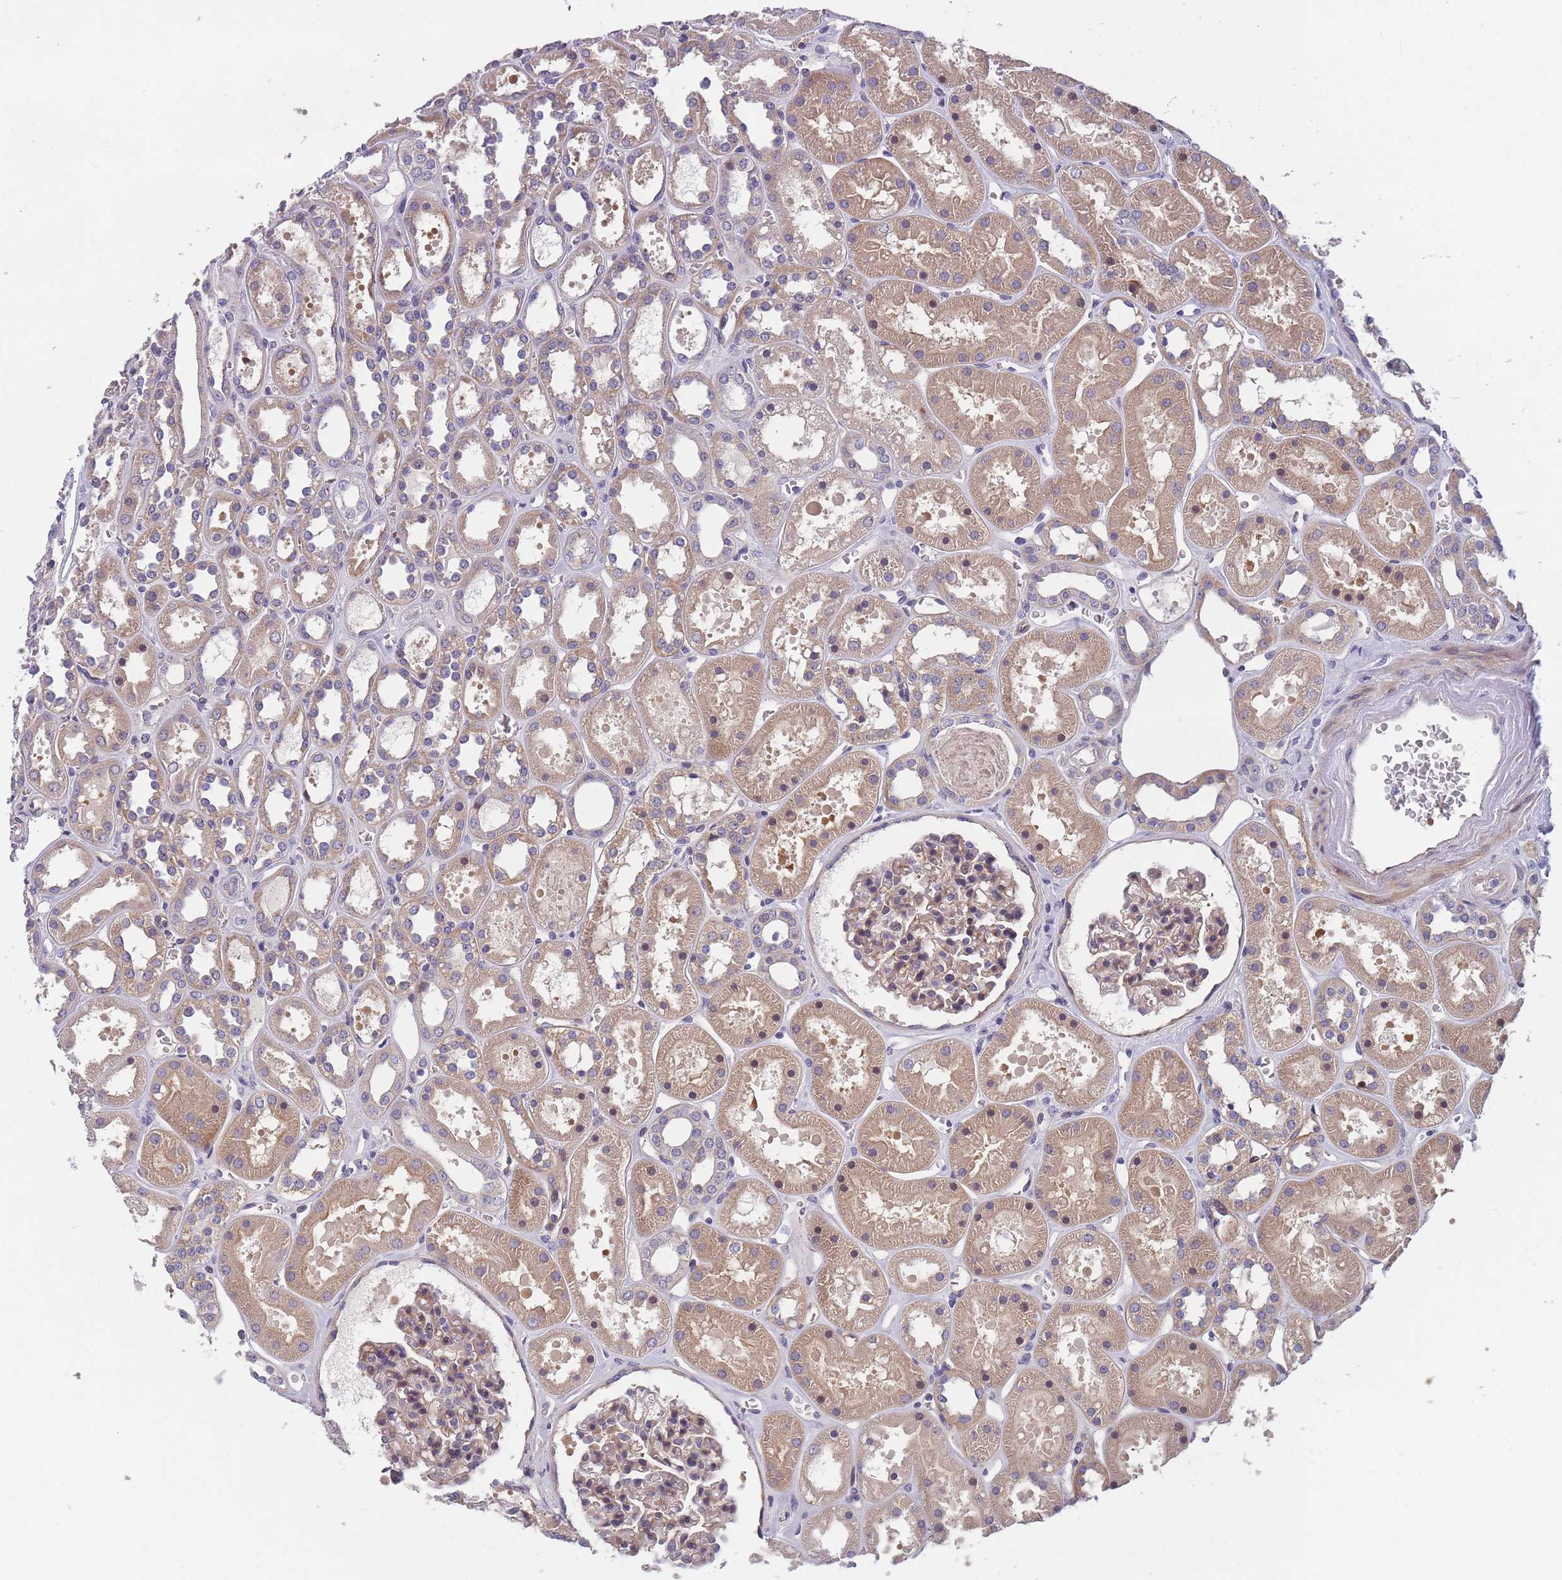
{"staining": {"intensity": "weak", "quantity": "25%-75%", "location": "cytoplasmic/membranous"}, "tissue": "kidney", "cell_type": "Cells in glomeruli", "image_type": "normal", "snomed": [{"axis": "morphology", "description": "Normal tissue, NOS"}, {"axis": "topography", "description": "Kidney"}], "caption": "This photomicrograph demonstrates normal kidney stained with immunohistochemistry to label a protein in brown. The cytoplasmic/membranous of cells in glomeruli show weak positivity for the protein. Nuclei are counter-stained blue.", "gene": "FAM83F", "patient": {"sex": "female", "age": 41}}